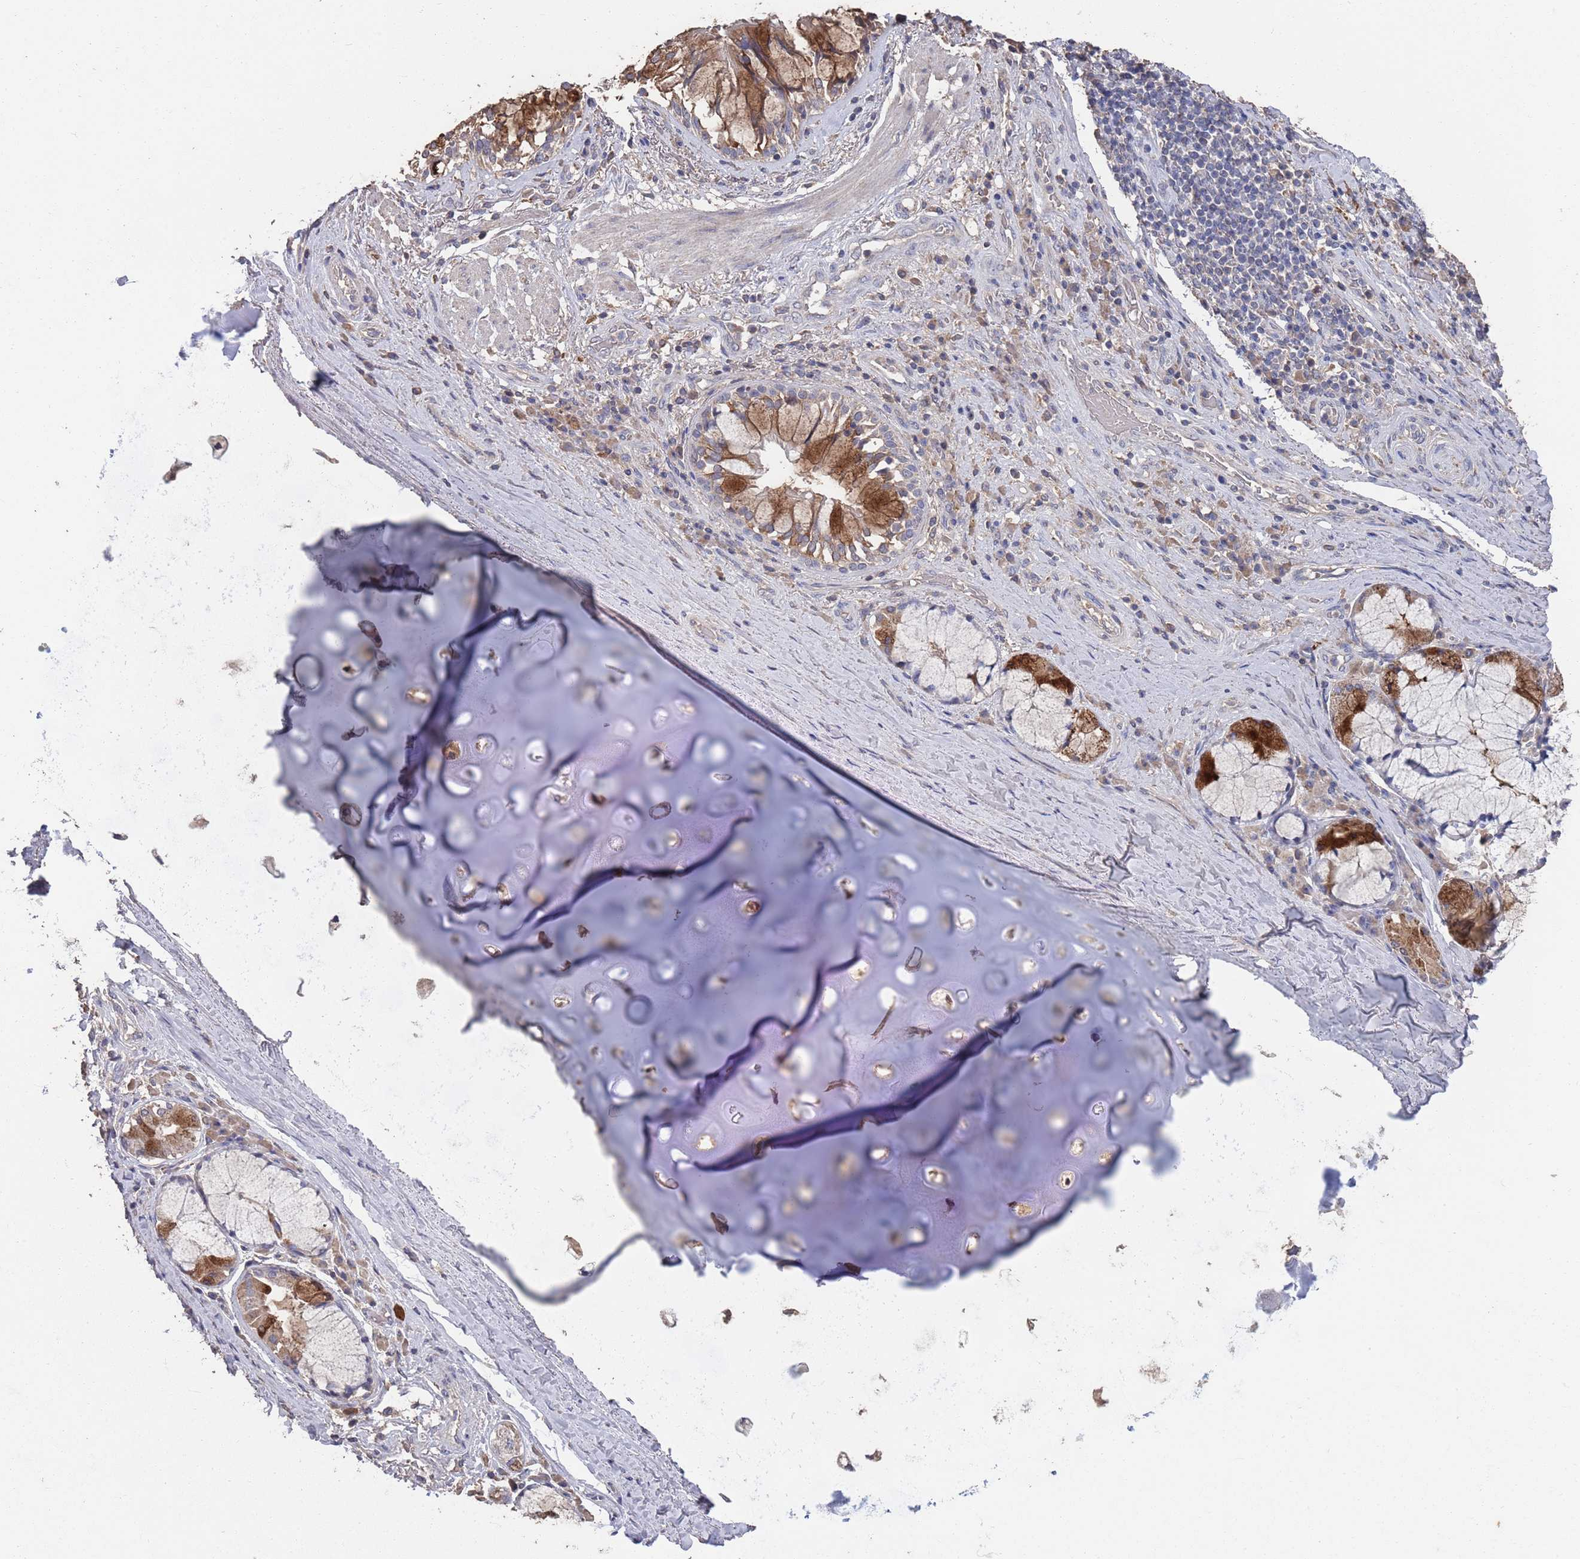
{"staining": {"intensity": "negative", "quantity": "none", "location": "none"}, "tissue": "adipose tissue", "cell_type": "Adipocytes", "image_type": "normal", "snomed": [{"axis": "morphology", "description": "Normal tissue, NOS"}, {"axis": "morphology", "description": "Squamous cell carcinoma, NOS"}, {"axis": "topography", "description": "Bronchus"}, {"axis": "topography", "description": "Lung"}], "caption": "This micrograph is of normal adipose tissue stained with IHC to label a protein in brown with the nuclei are counter-stained blue. There is no positivity in adipocytes.", "gene": "BTBD18", "patient": {"sex": "male", "age": 64}}